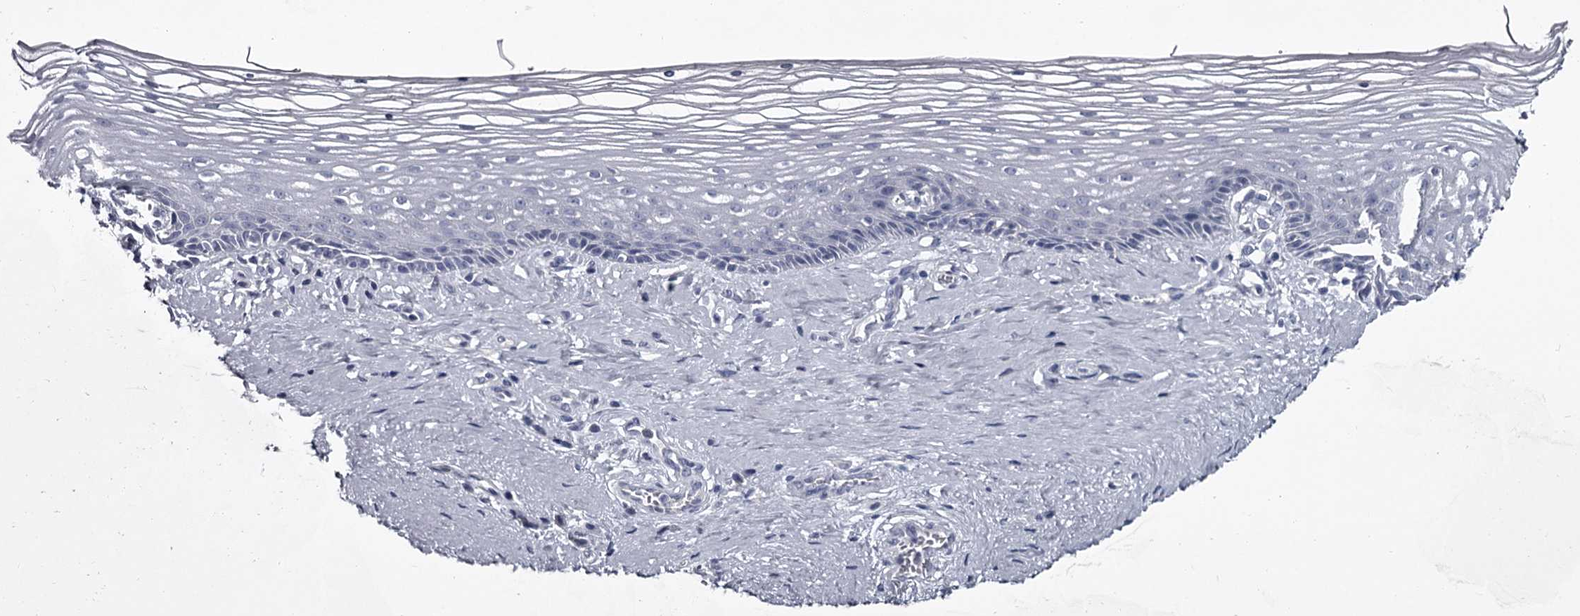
{"staining": {"intensity": "negative", "quantity": "none", "location": "none"}, "tissue": "vagina", "cell_type": "Squamous epithelial cells", "image_type": "normal", "snomed": [{"axis": "morphology", "description": "Normal tissue, NOS"}, {"axis": "topography", "description": "Vagina"}], "caption": "Immunohistochemical staining of normal vagina demonstrates no significant staining in squamous epithelial cells.", "gene": "DAO", "patient": {"sex": "female", "age": 46}}